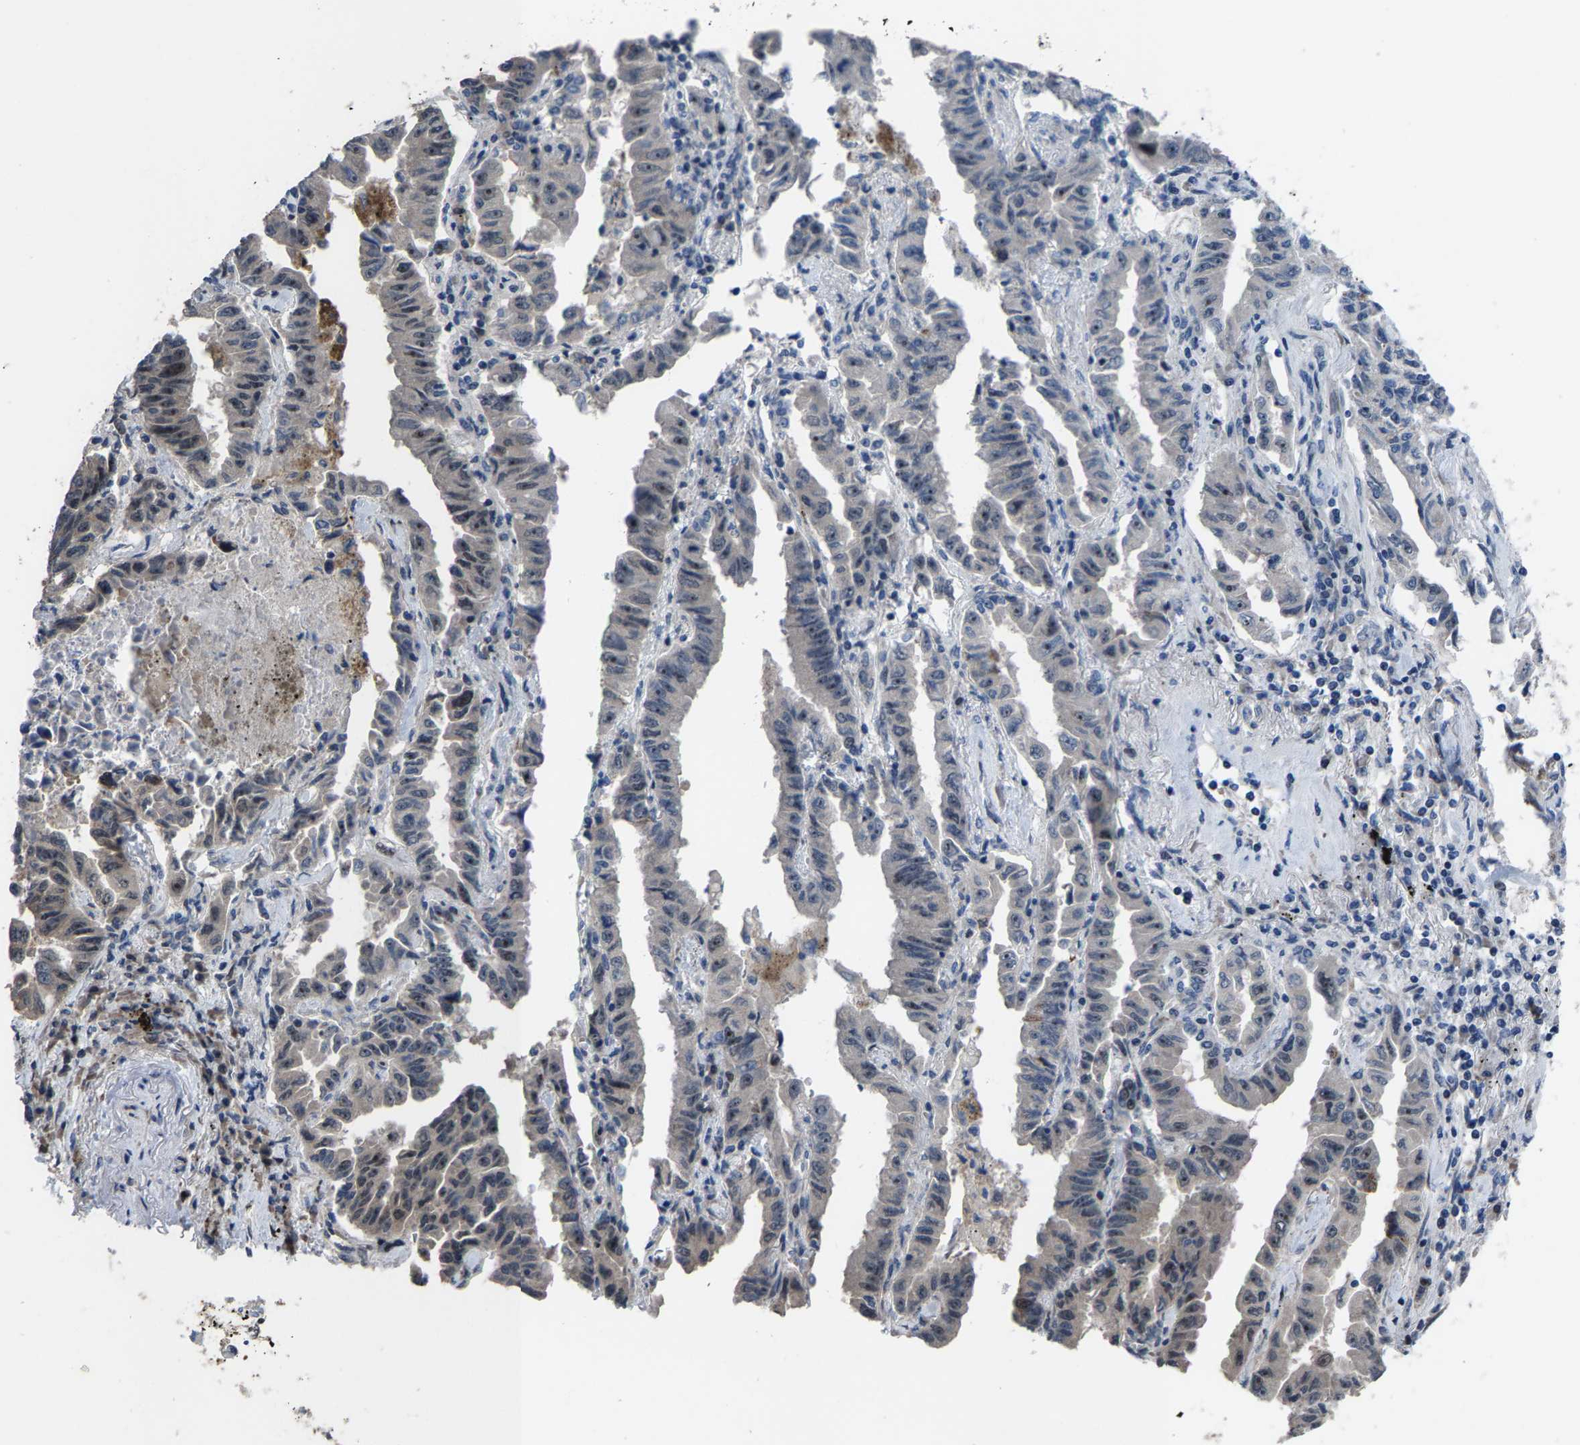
{"staining": {"intensity": "negative", "quantity": "none", "location": "none"}, "tissue": "lung cancer", "cell_type": "Tumor cells", "image_type": "cancer", "snomed": [{"axis": "morphology", "description": "Adenocarcinoma, NOS"}, {"axis": "topography", "description": "Lung"}], "caption": "Immunohistochemical staining of human adenocarcinoma (lung) shows no significant positivity in tumor cells.", "gene": "HAUS6", "patient": {"sex": "female", "age": 51}}